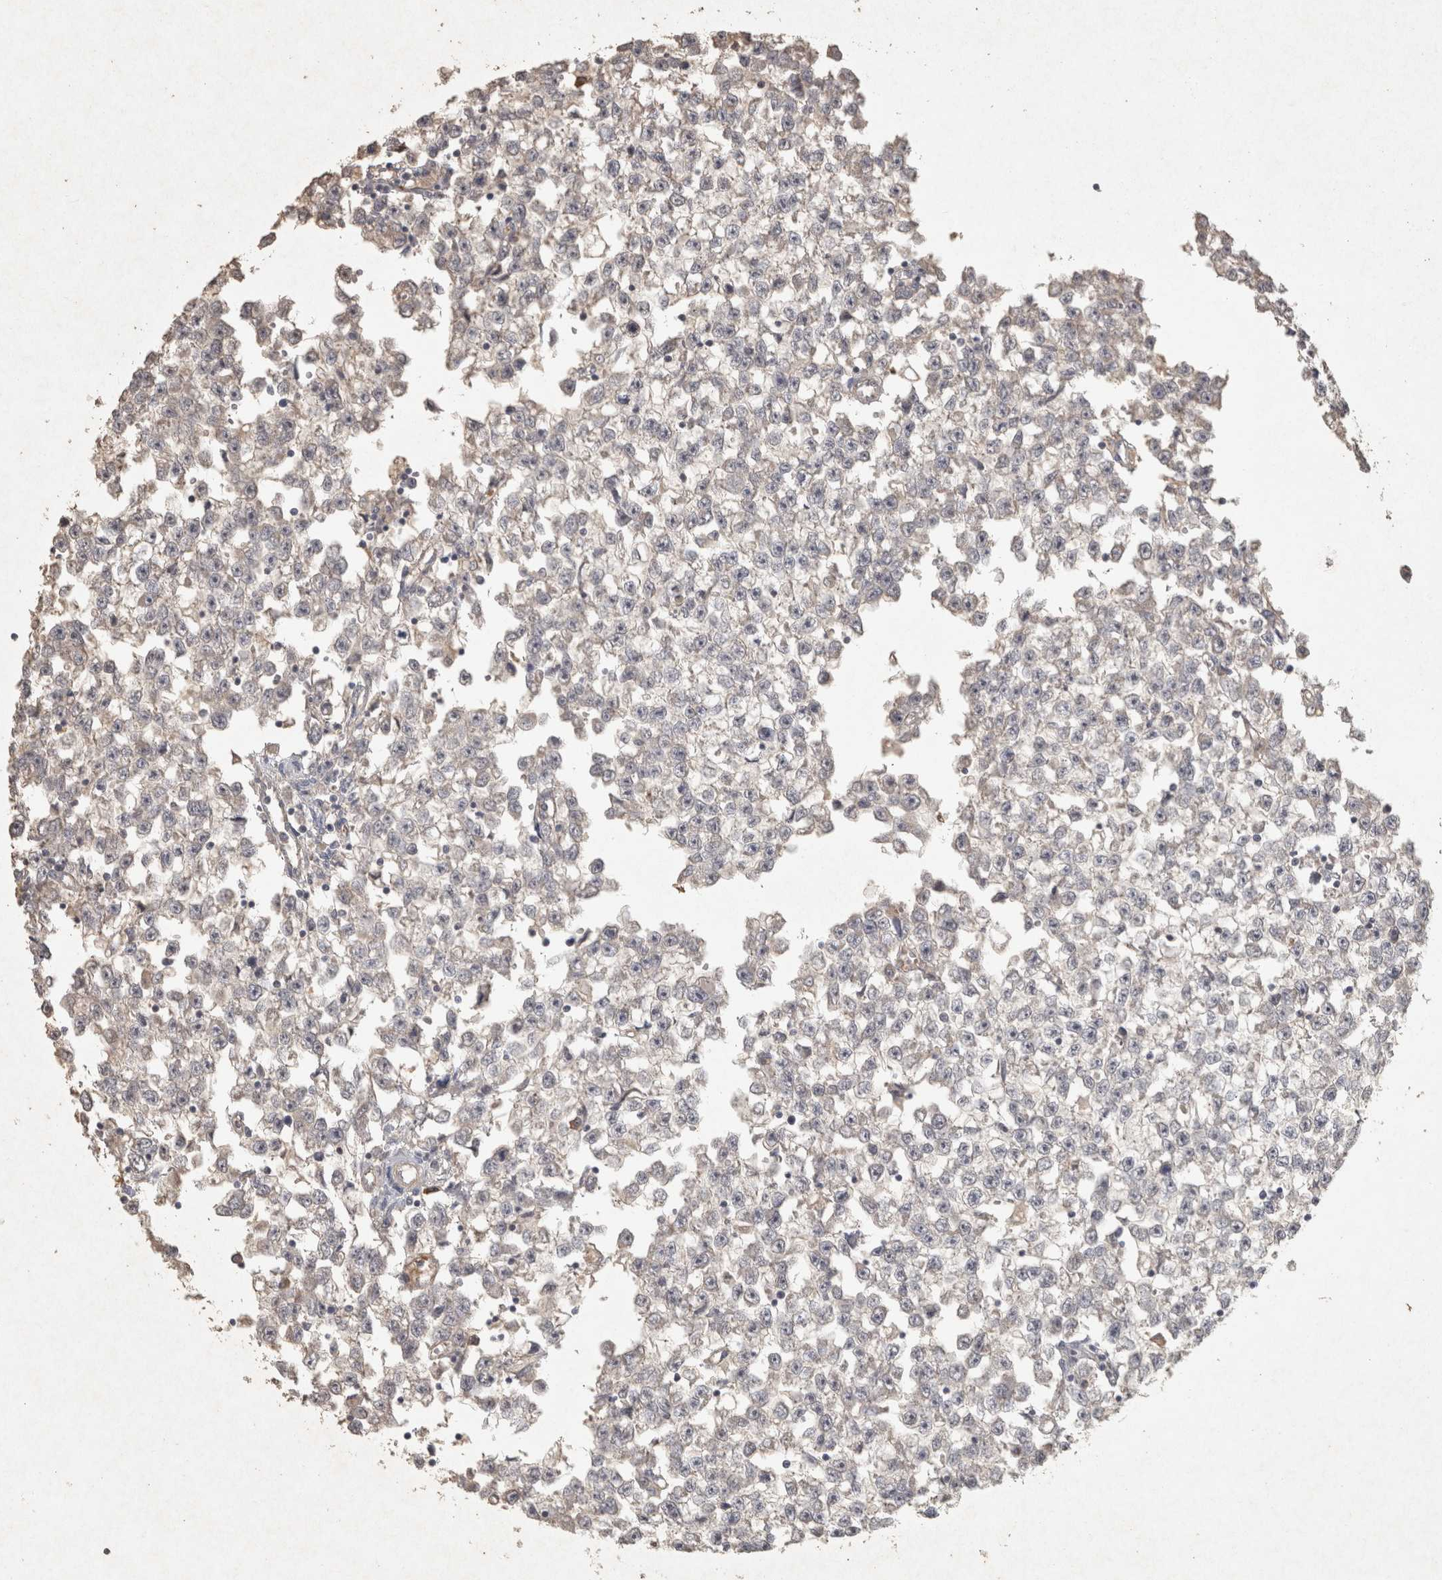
{"staining": {"intensity": "negative", "quantity": "none", "location": "none"}, "tissue": "testis cancer", "cell_type": "Tumor cells", "image_type": "cancer", "snomed": [{"axis": "morphology", "description": "Seminoma, NOS"}, {"axis": "morphology", "description": "Carcinoma, Embryonal, NOS"}, {"axis": "topography", "description": "Testis"}], "caption": "The photomicrograph demonstrates no staining of tumor cells in testis embryonal carcinoma.", "gene": "OSTN", "patient": {"sex": "male", "age": 51}}